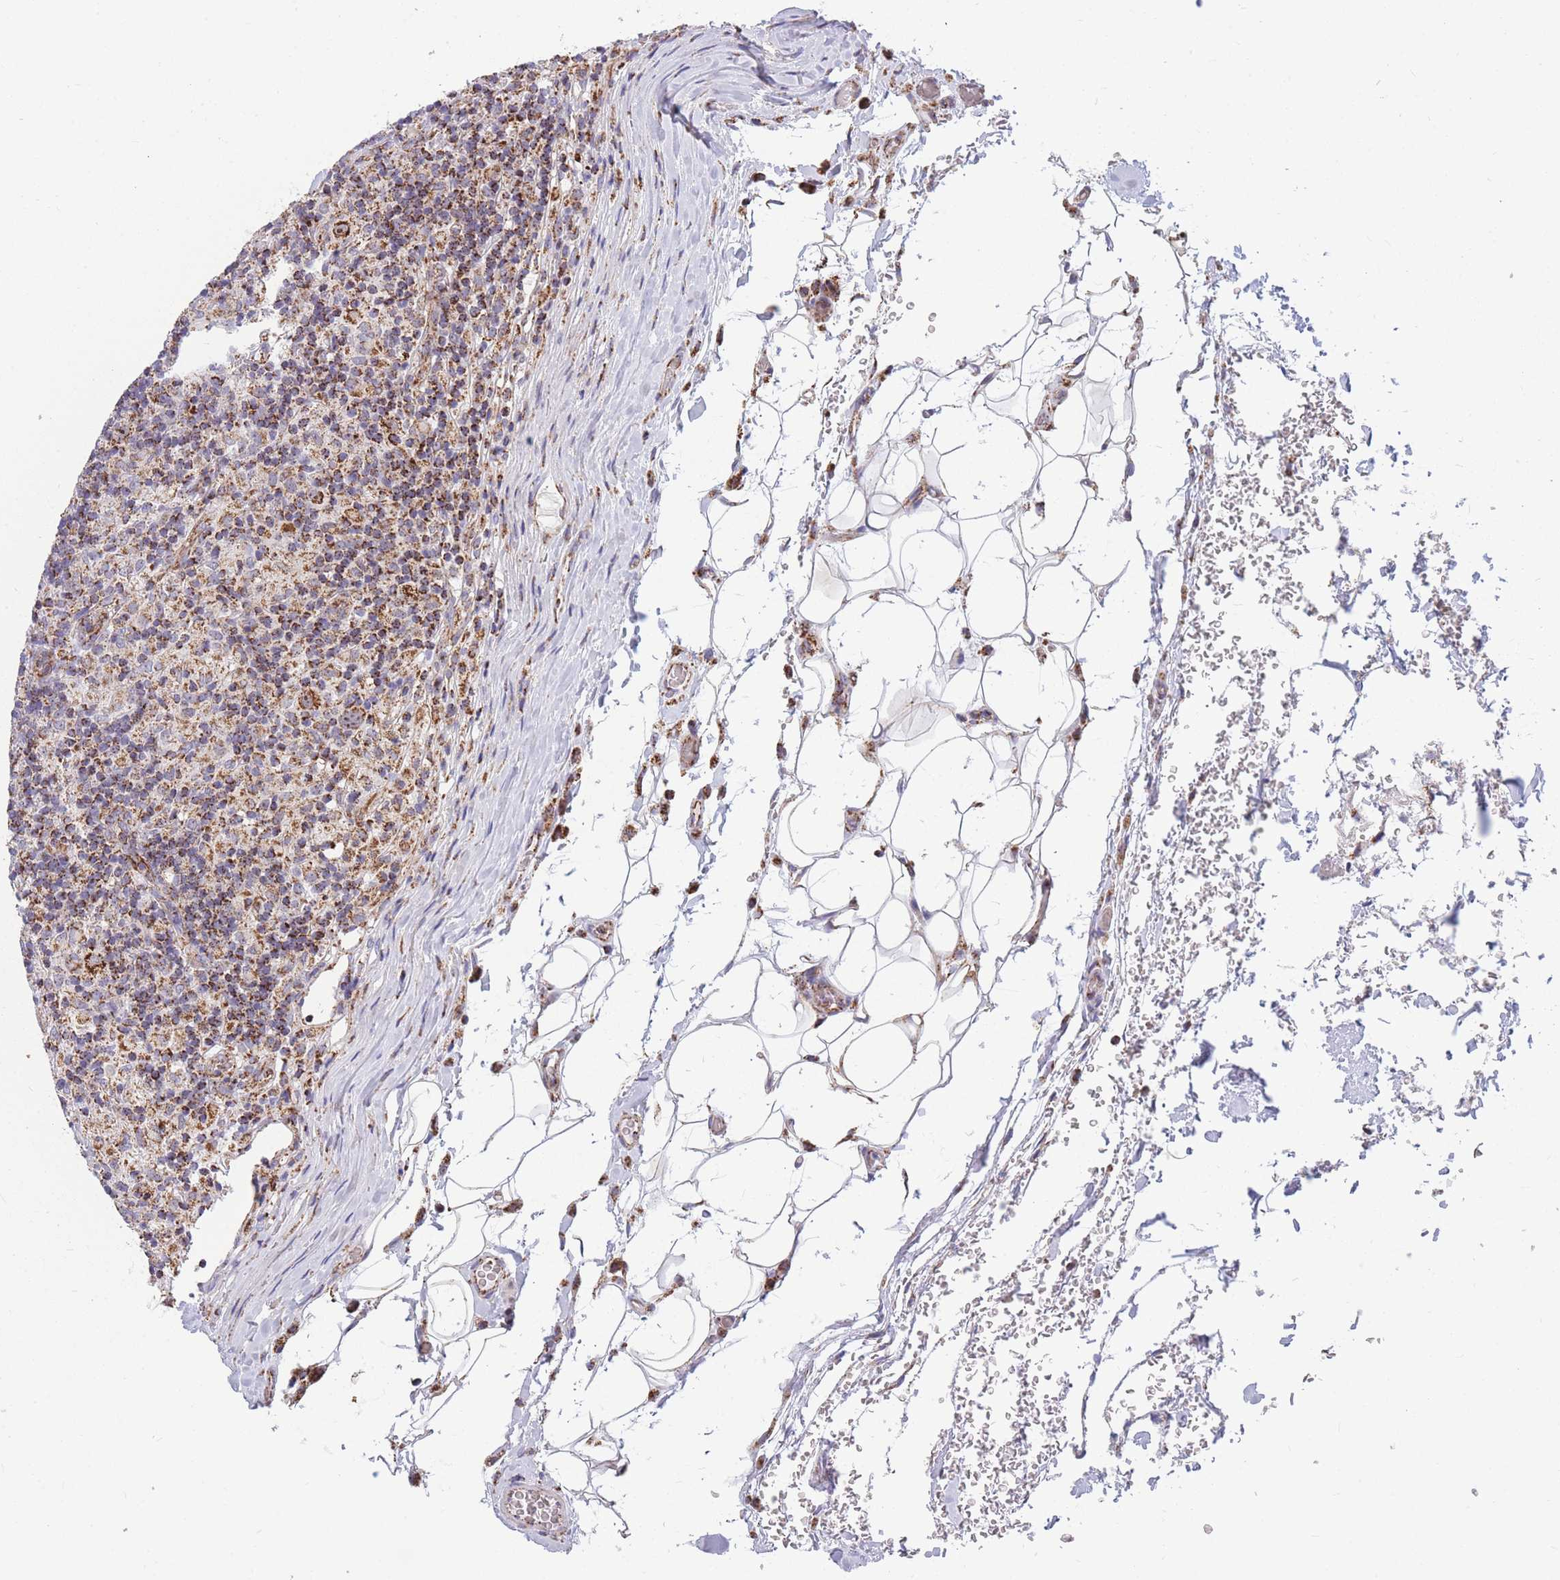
{"staining": {"intensity": "strong", "quantity": ">75%", "location": "cytoplasmic/membranous"}, "tissue": "lymphoma", "cell_type": "Tumor cells", "image_type": "cancer", "snomed": [{"axis": "morphology", "description": "Hodgkin's disease, NOS"}, {"axis": "topography", "description": "Lymph node"}], "caption": "Lymphoma stained with DAB IHC demonstrates high levels of strong cytoplasmic/membranous positivity in approximately >75% of tumor cells. The protein of interest is shown in brown color, while the nuclei are stained blue.", "gene": "DDX49", "patient": {"sex": "male", "age": 70}}